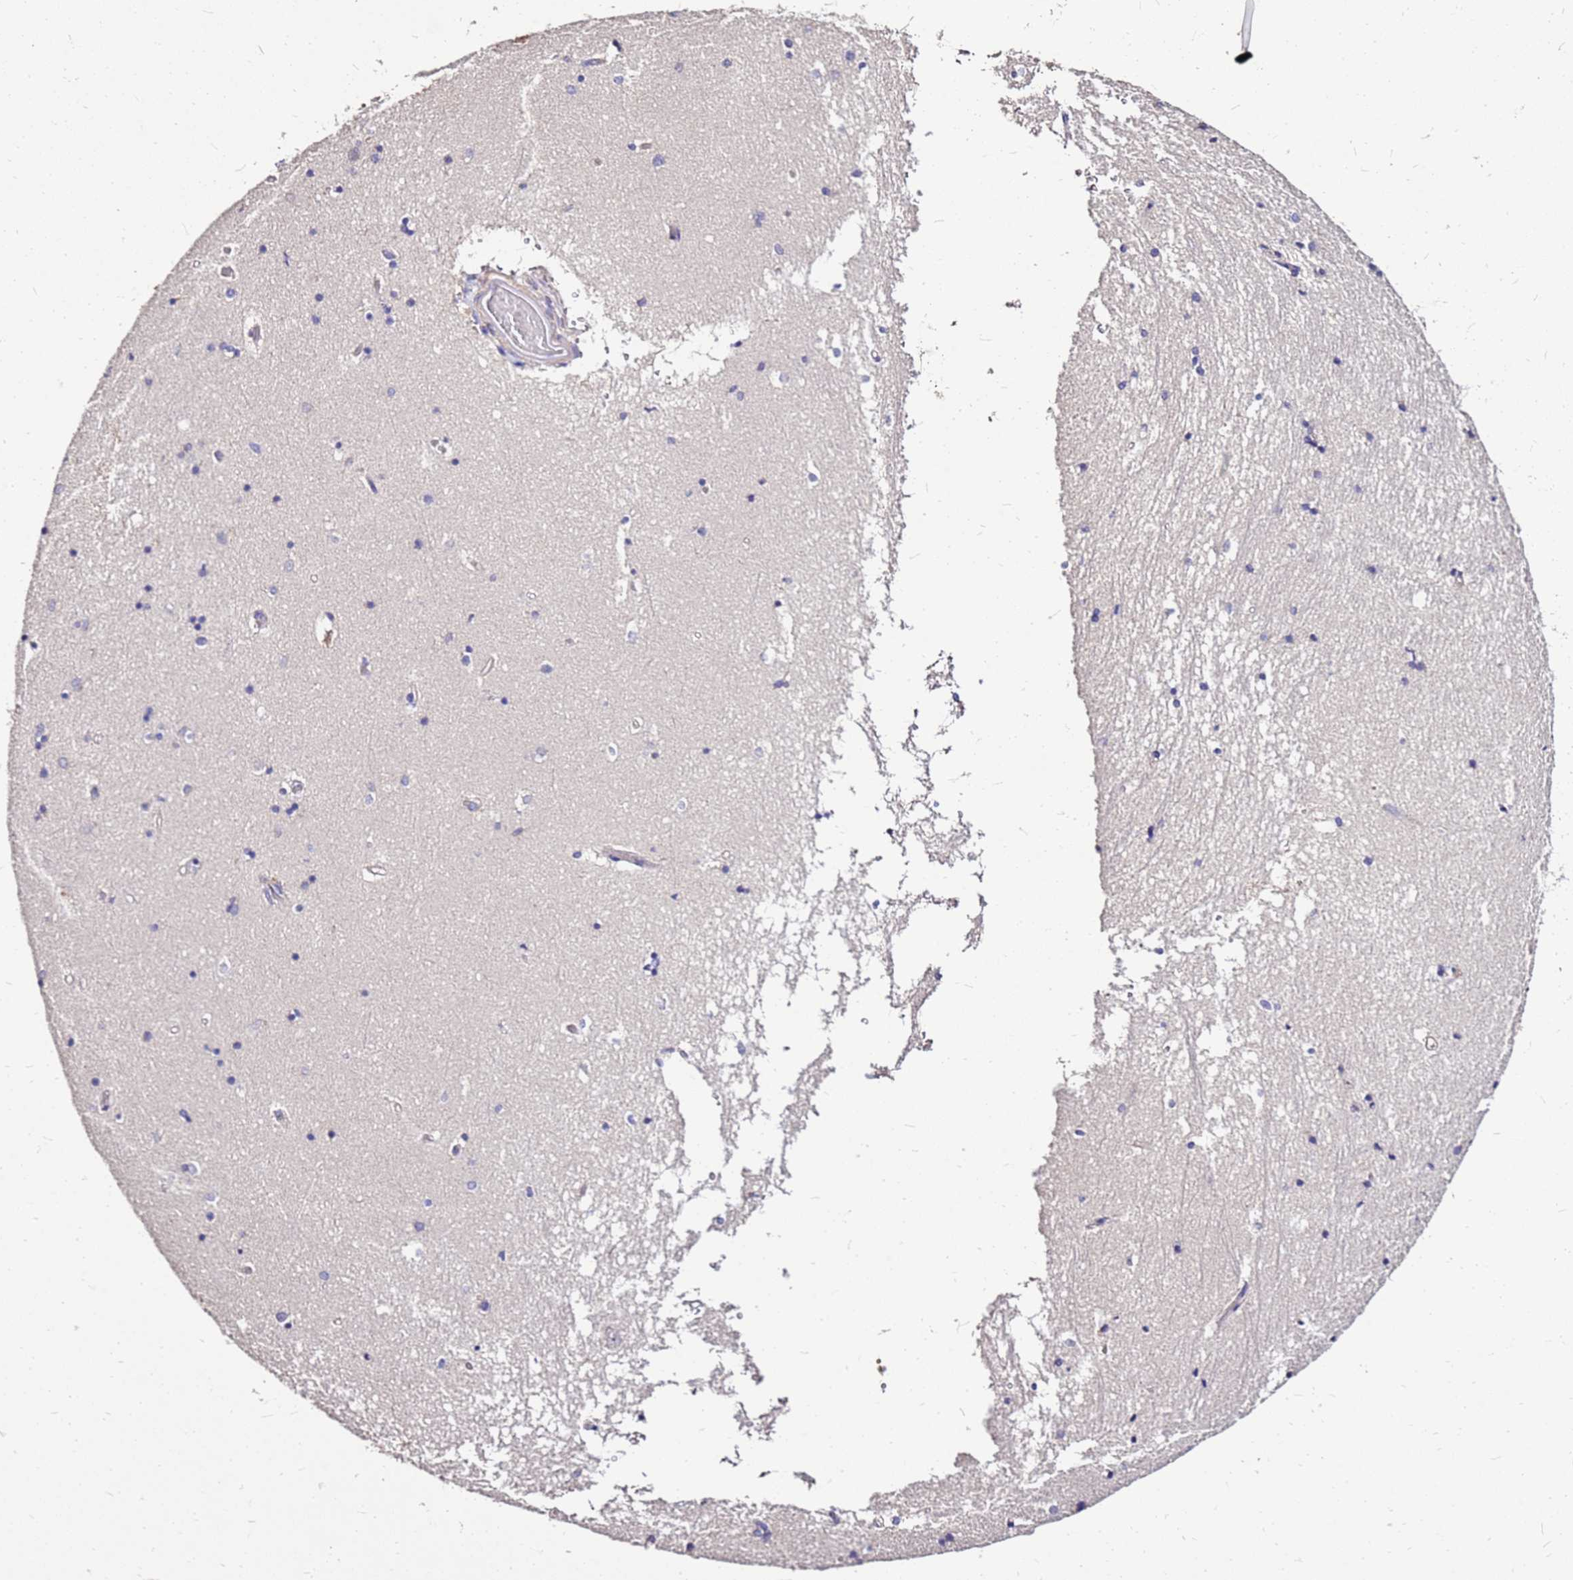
{"staining": {"intensity": "negative", "quantity": "none", "location": "none"}, "tissue": "hippocampus", "cell_type": "Glial cells", "image_type": "normal", "snomed": [{"axis": "morphology", "description": "Normal tissue, NOS"}, {"axis": "topography", "description": "Hippocampus"}], "caption": "This is an IHC image of unremarkable human hippocampus. There is no expression in glial cells.", "gene": "EXD3", "patient": {"sex": "male", "age": 45}}